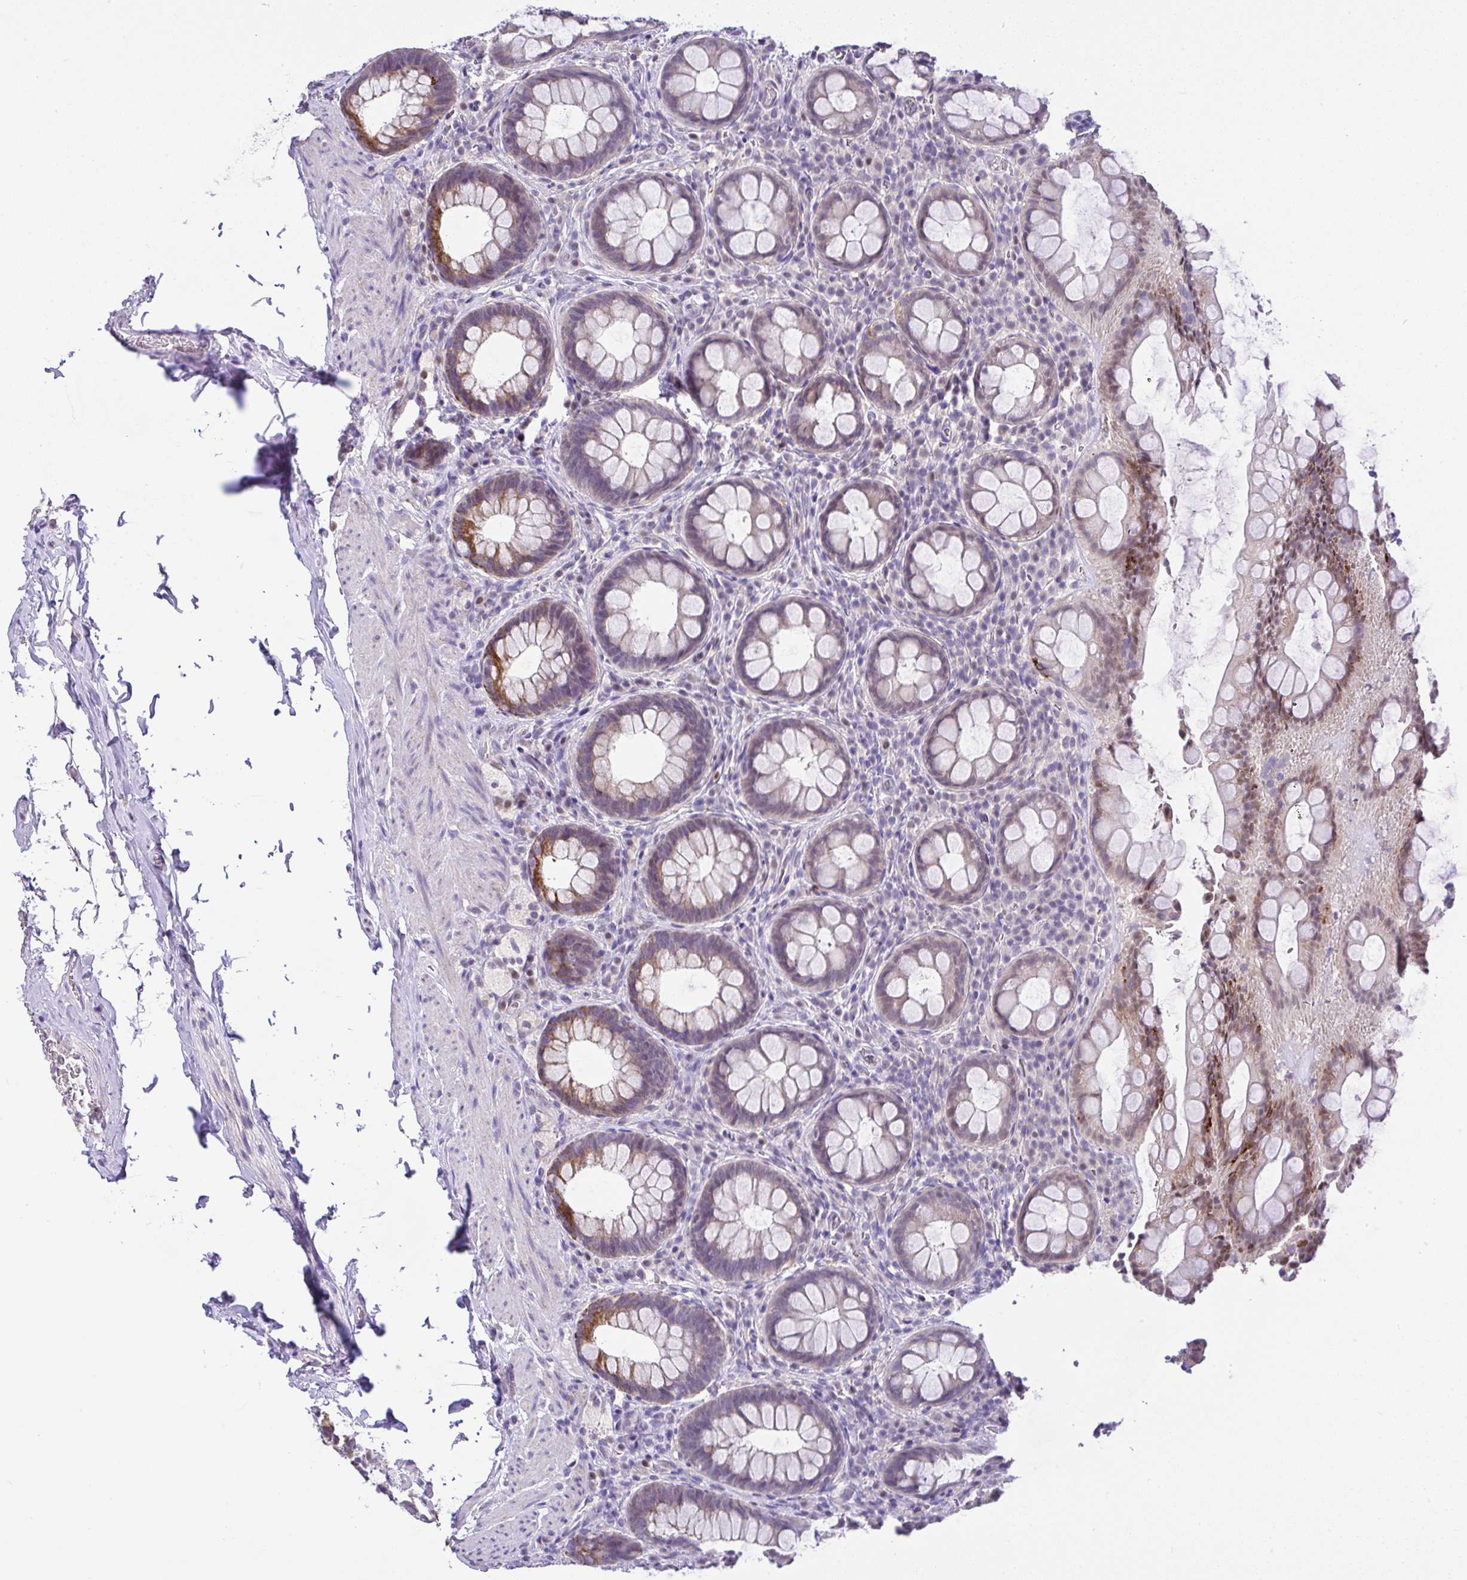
{"staining": {"intensity": "moderate", "quantity": "25%-75%", "location": "cytoplasmic/membranous,nuclear"}, "tissue": "rectum", "cell_type": "Glandular cells", "image_type": "normal", "snomed": [{"axis": "morphology", "description": "Normal tissue, NOS"}, {"axis": "topography", "description": "Rectum"}], "caption": "Brown immunohistochemical staining in unremarkable rectum displays moderate cytoplasmic/membranous,nuclear expression in about 25%-75% of glandular cells.", "gene": "CTU1", "patient": {"sex": "female", "age": 69}}